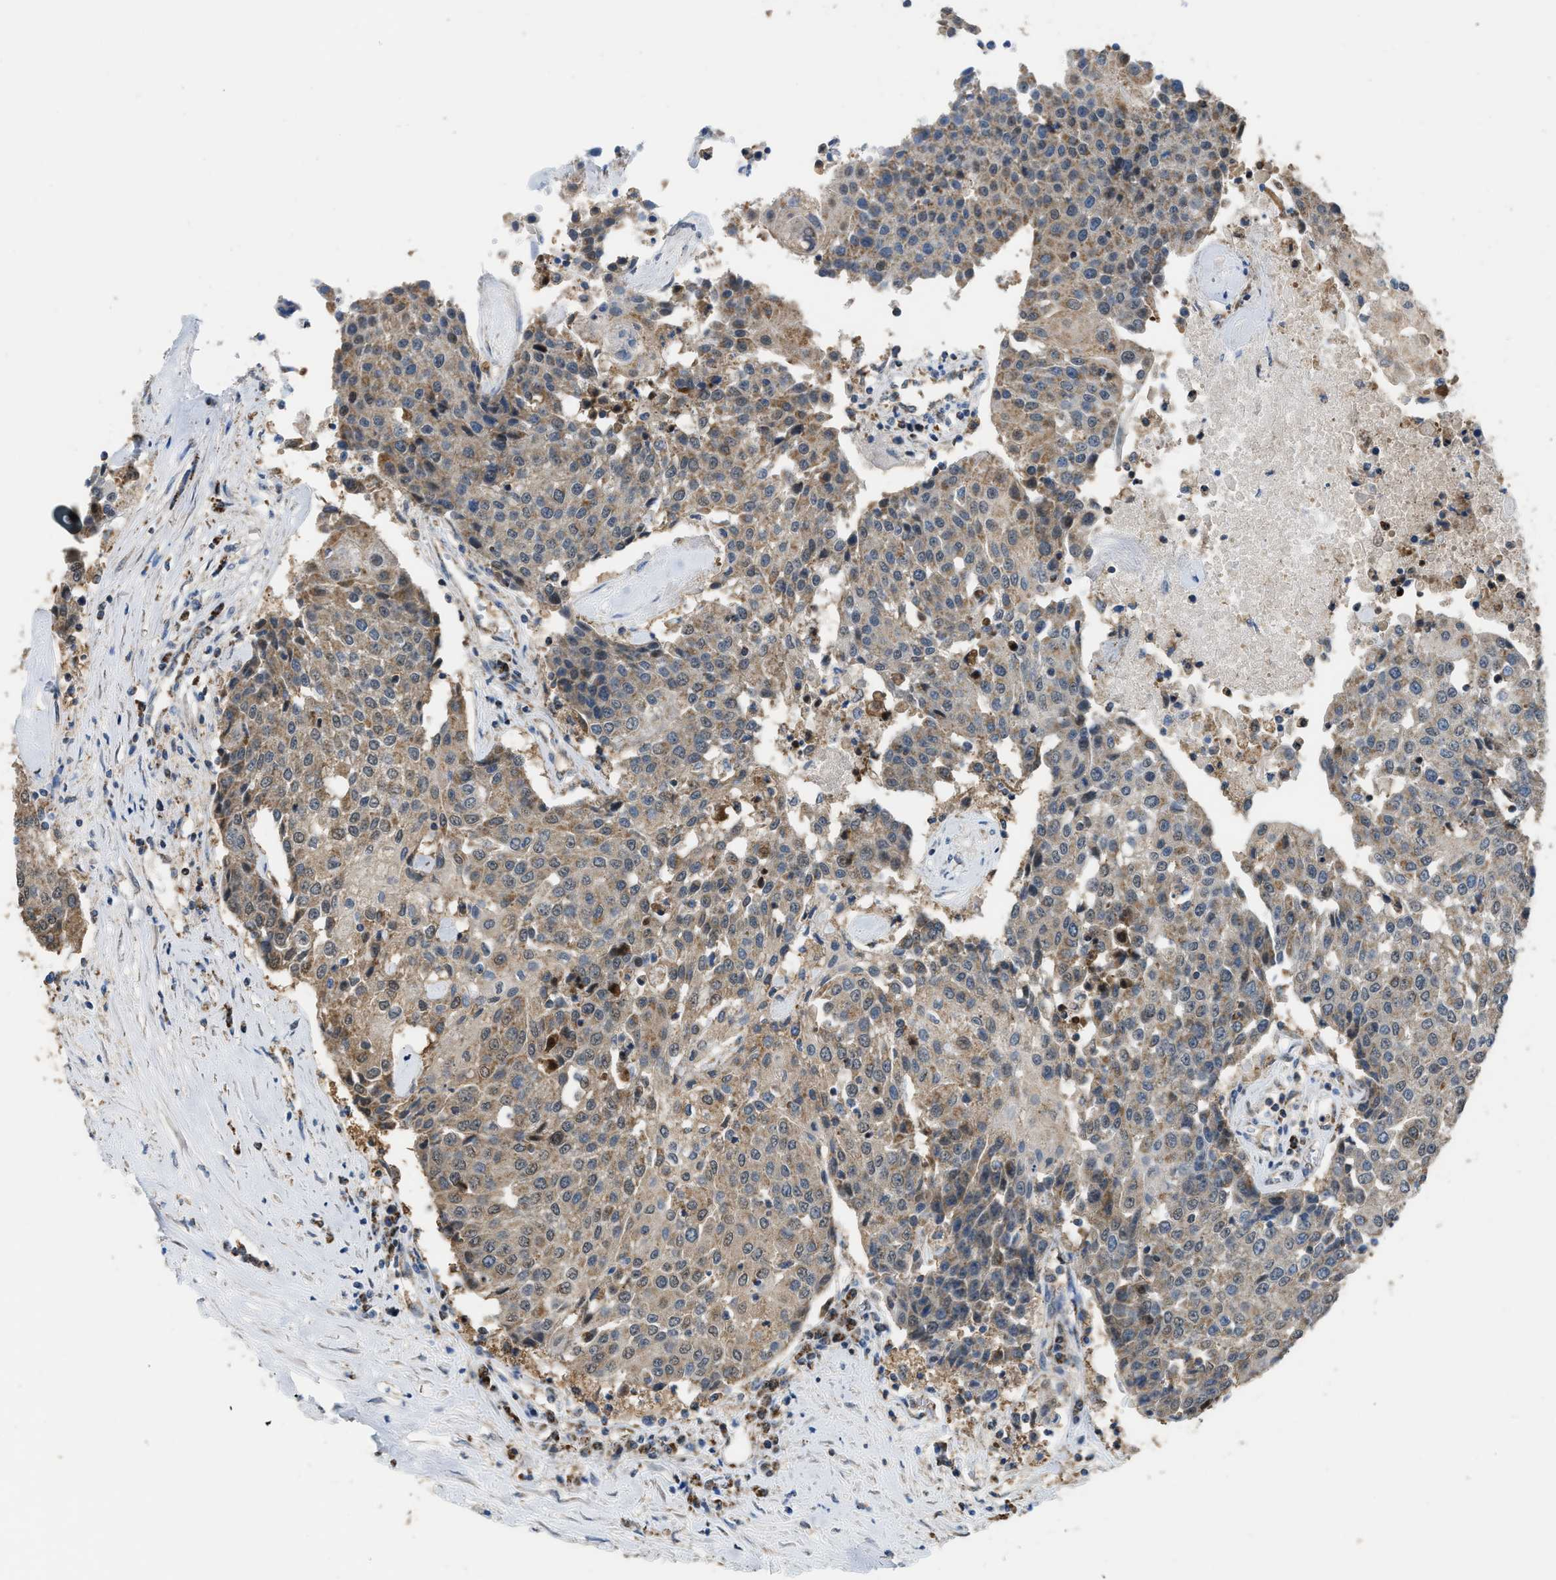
{"staining": {"intensity": "weak", "quantity": "<25%", "location": "cytoplasmic/membranous"}, "tissue": "urothelial cancer", "cell_type": "Tumor cells", "image_type": "cancer", "snomed": [{"axis": "morphology", "description": "Urothelial carcinoma, High grade"}, {"axis": "topography", "description": "Urinary bladder"}], "caption": "This is a photomicrograph of IHC staining of high-grade urothelial carcinoma, which shows no positivity in tumor cells.", "gene": "ETFB", "patient": {"sex": "female", "age": 85}}